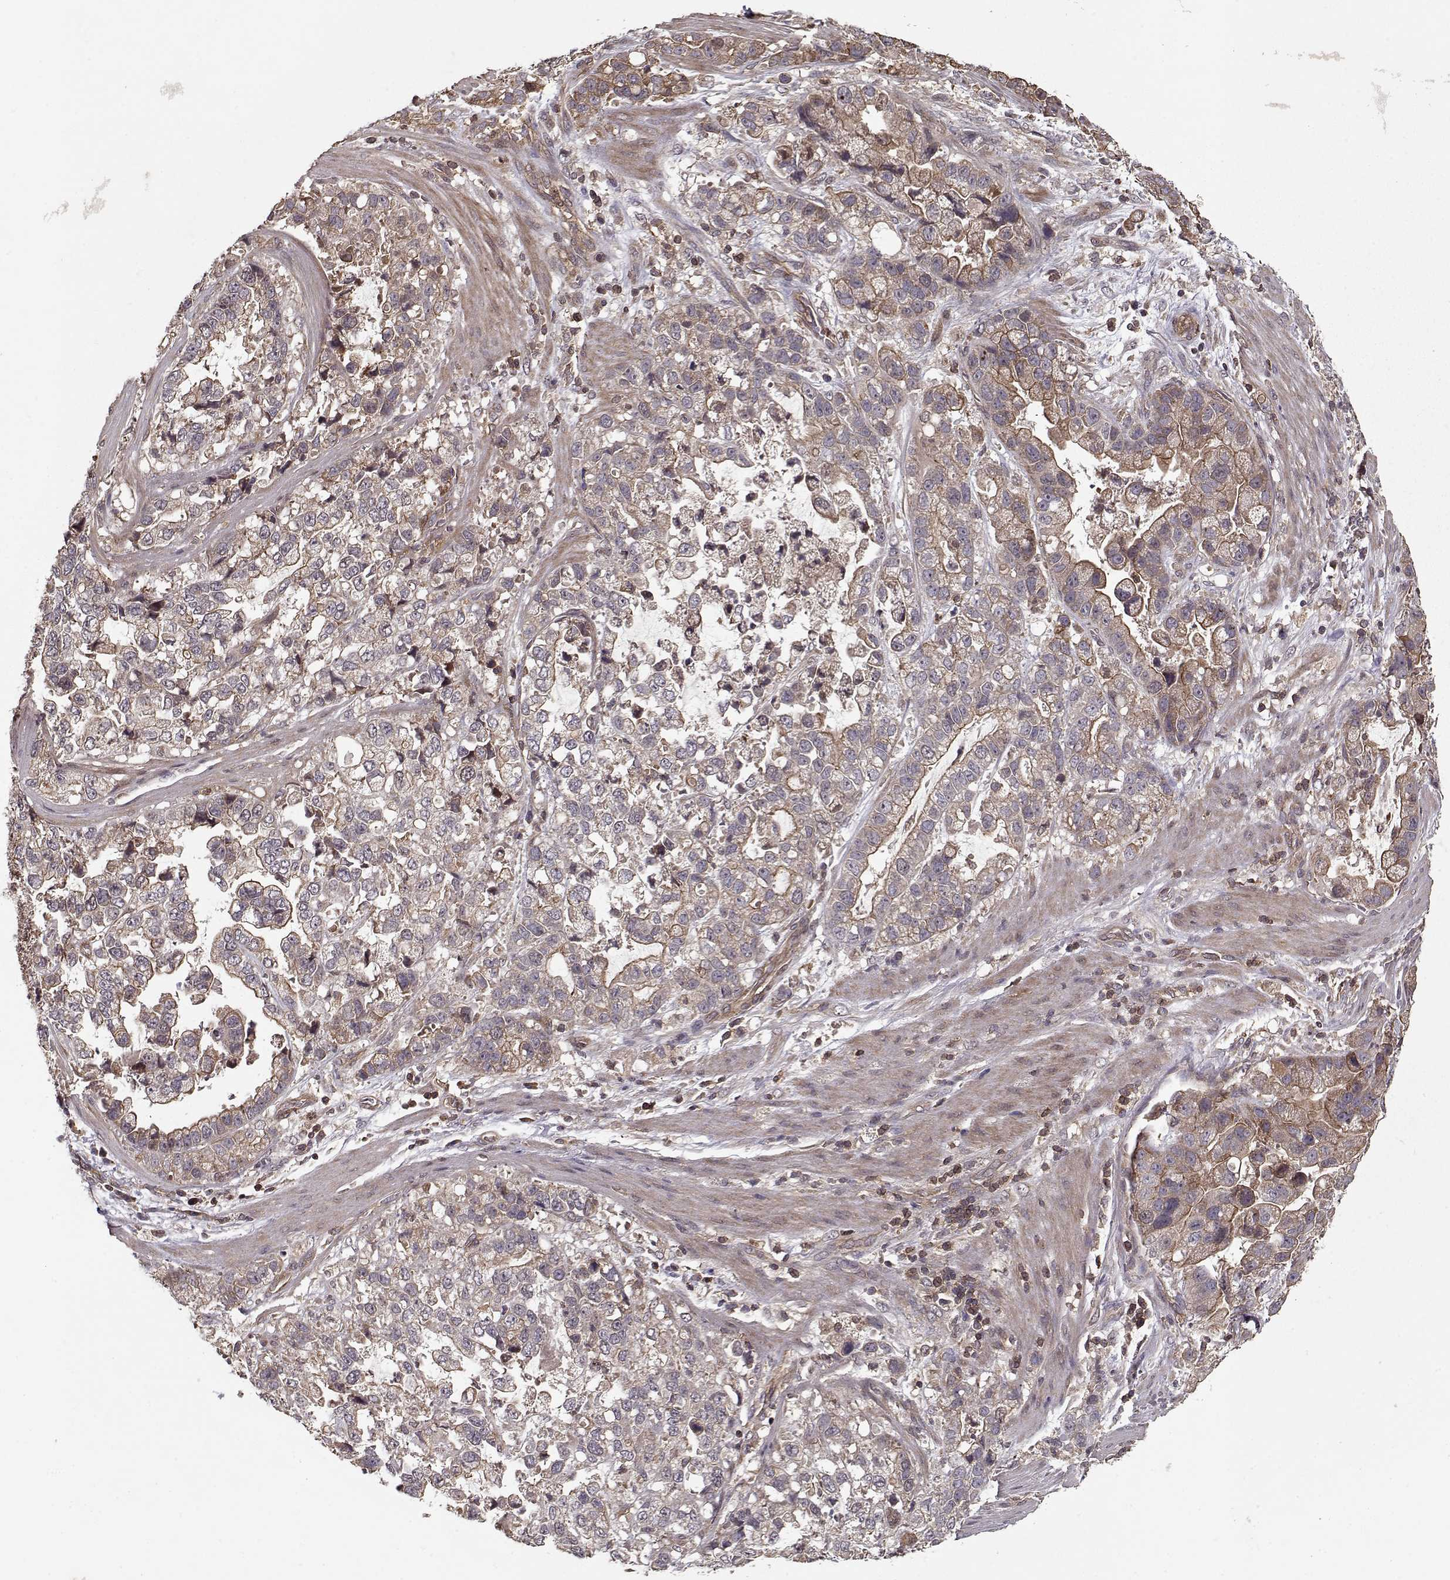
{"staining": {"intensity": "moderate", "quantity": "25%-75%", "location": "cytoplasmic/membranous"}, "tissue": "stomach cancer", "cell_type": "Tumor cells", "image_type": "cancer", "snomed": [{"axis": "morphology", "description": "Adenocarcinoma, NOS"}, {"axis": "topography", "description": "Stomach"}], "caption": "Approximately 25%-75% of tumor cells in stomach cancer (adenocarcinoma) exhibit moderate cytoplasmic/membranous protein staining as visualized by brown immunohistochemical staining.", "gene": "PPP1R12A", "patient": {"sex": "male", "age": 59}}